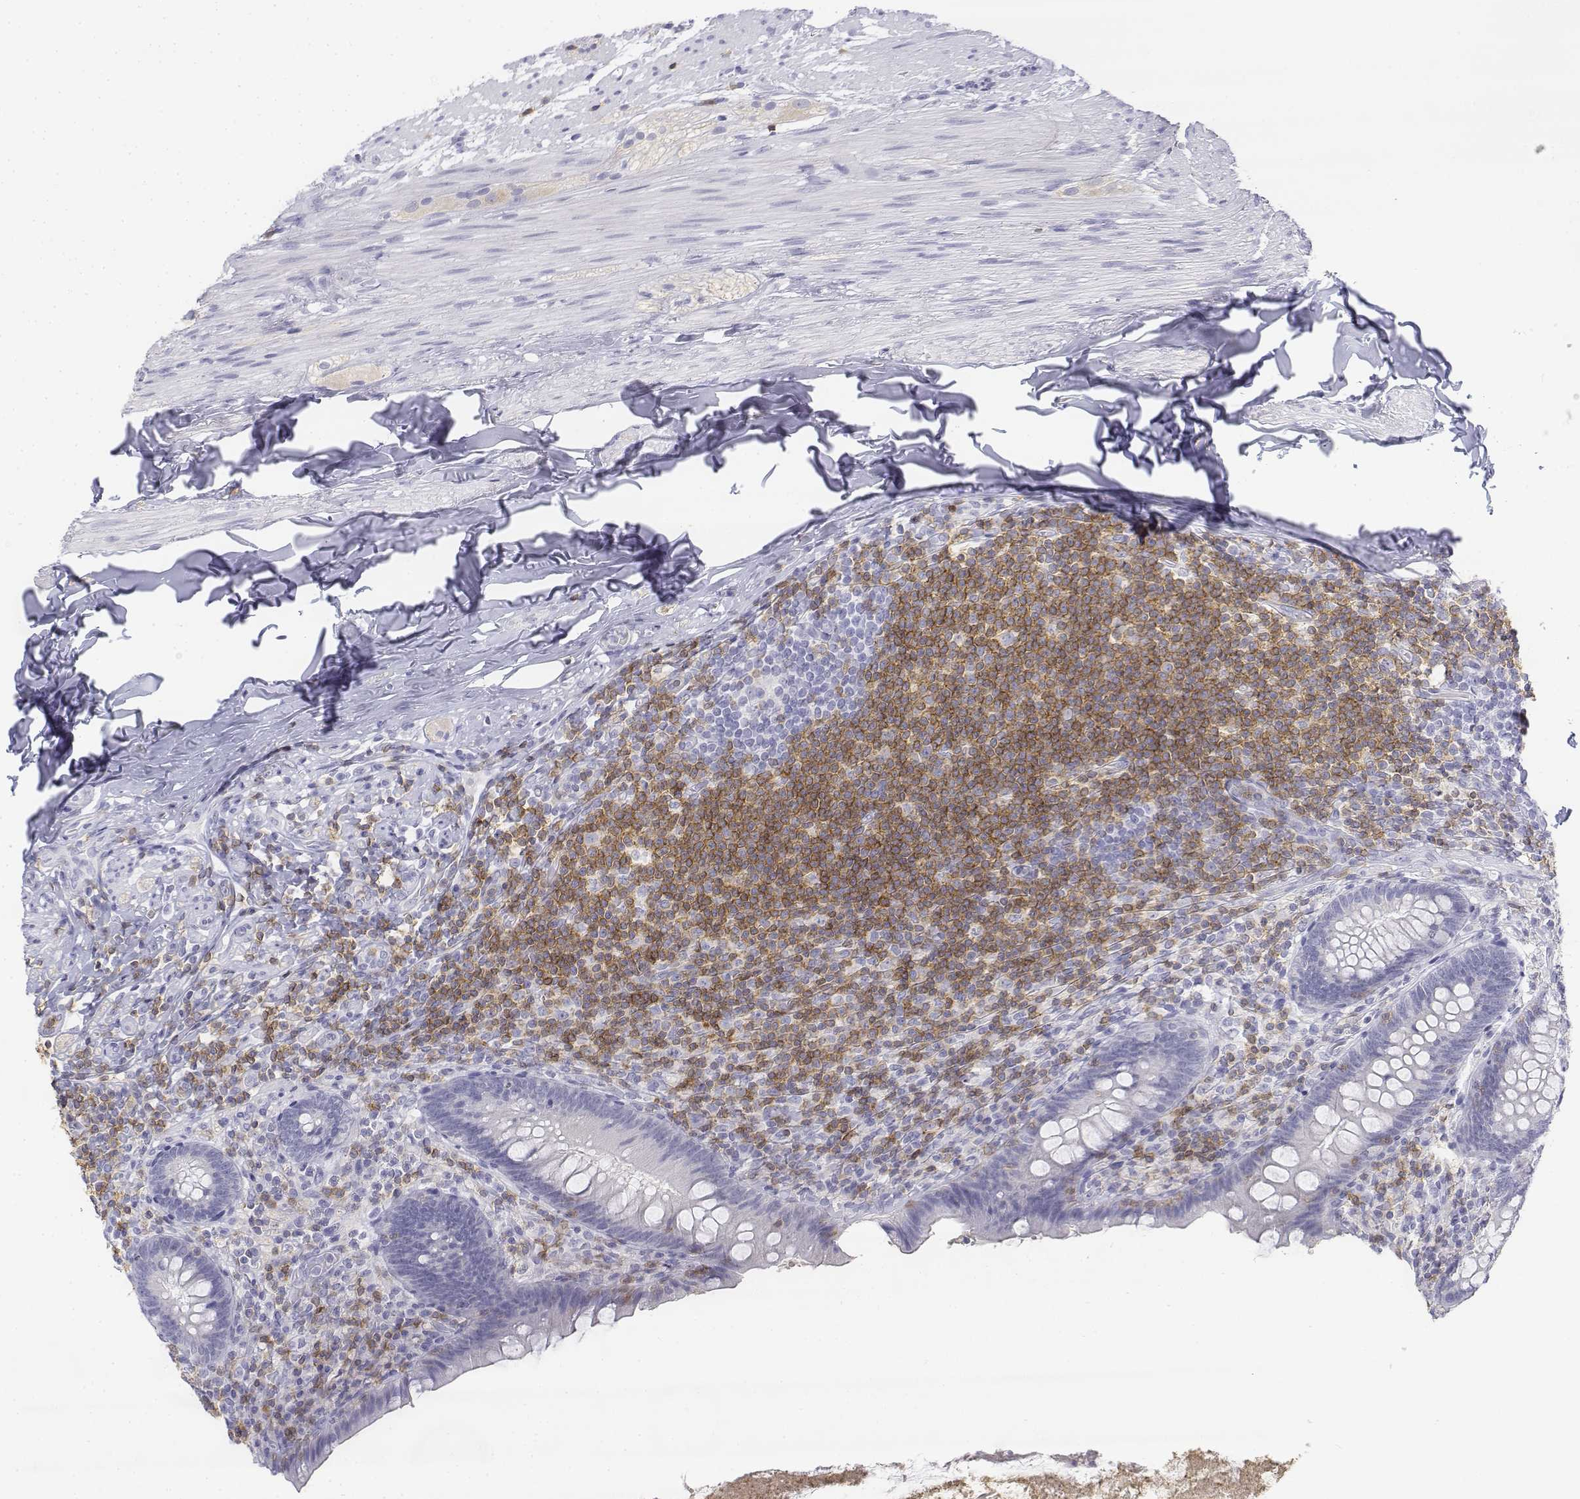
{"staining": {"intensity": "negative", "quantity": "none", "location": "none"}, "tissue": "appendix", "cell_type": "Glandular cells", "image_type": "normal", "snomed": [{"axis": "morphology", "description": "Normal tissue, NOS"}, {"axis": "topography", "description": "Appendix"}], "caption": "Appendix was stained to show a protein in brown. There is no significant staining in glandular cells. (DAB (3,3'-diaminobenzidine) immunohistochemistry, high magnification).", "gene": "CD3E", "patient": {"sex": "male", "age": 47}}